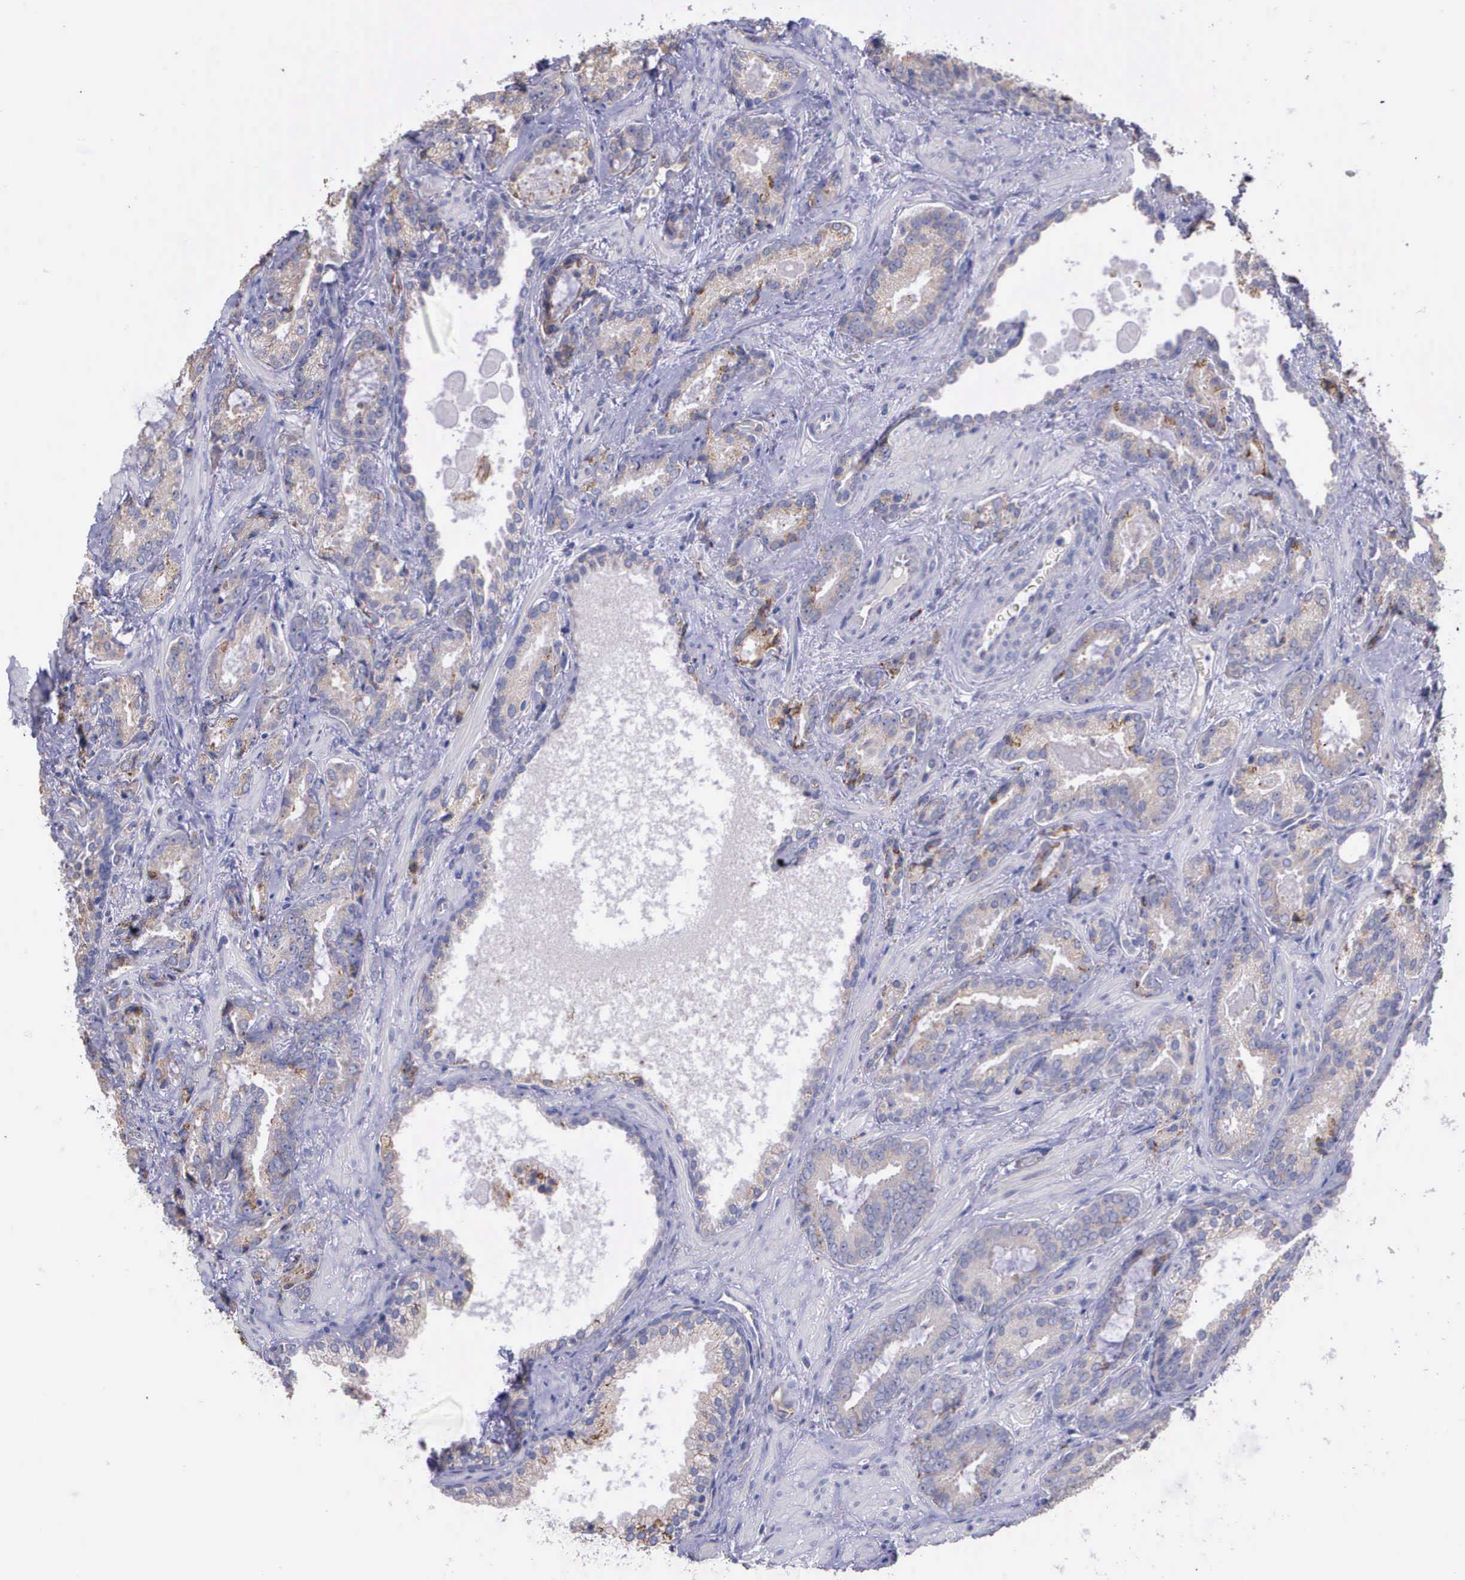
{"staining": {"intensity": "weak", "quantity": ">75%", "location": "cytoplasmic/membranous"}, "tissue": "prostate cancer", "cell_type": "Tumor cells", "image_type": "cancer", "snomed": [{"axis": "morphology", "description": "Adenocarcinoma, Medium grade"}, {"axis": "topography", "description": "Prostate"}], "caption": "Immunohistochemistry photomicrograph of human prostate medium-grade adenocarcinoma stained for a protein (brown), which displays low levels of weak cytoplasmic/membranous positivity in about >75% of tumor cells.", "gene": "ZC3H12B", "patient": {"sex": "male", "age": 64}}